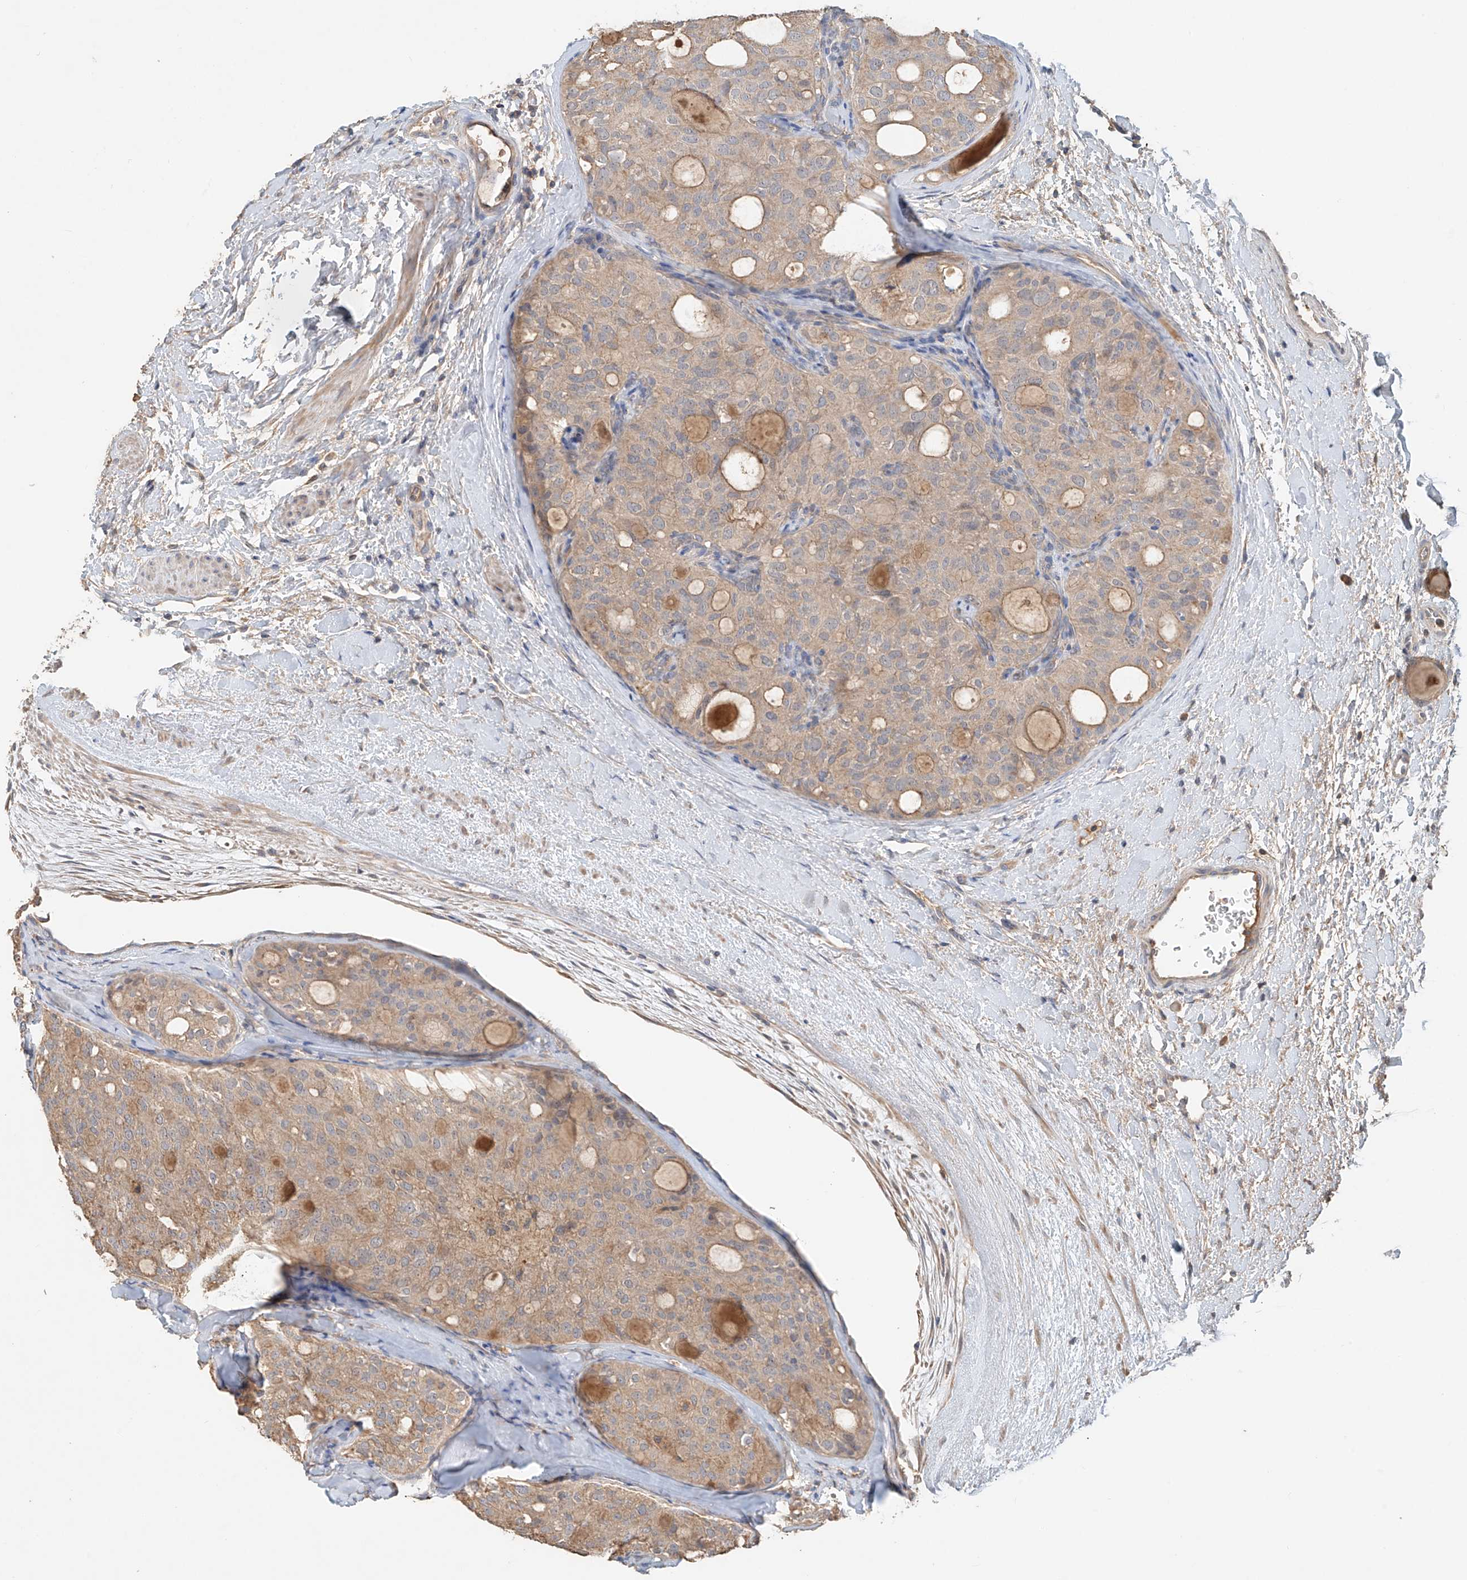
{"staining": {"intensity": "weak", "quantity": ">75%", "location": "cytoplasmic/membranous"}, "tissue": "thyroid cancer", "cell_type": "Tumor cells", "image_type": "cancer", "snomed": [{"axis": "morphology", "description": "Follicular adenoma carcinoma, NOS"}, {"axis": "topography", "description": "Thyroid gland"}], "caption": "Follicular adenoma carcinoma (thyroid) stained with DAB immunohistochemistry (IHC) shows low levels of weak cytoplasmic/membranous staining in about >75% of tumor cells. The staining is performed using DAB brown chromogen to label protein expression. The nuclei are counter-stained blue using hematoxylin.", "gene": "GNB1L", "patient": {"sex": "male", "age": 75}}